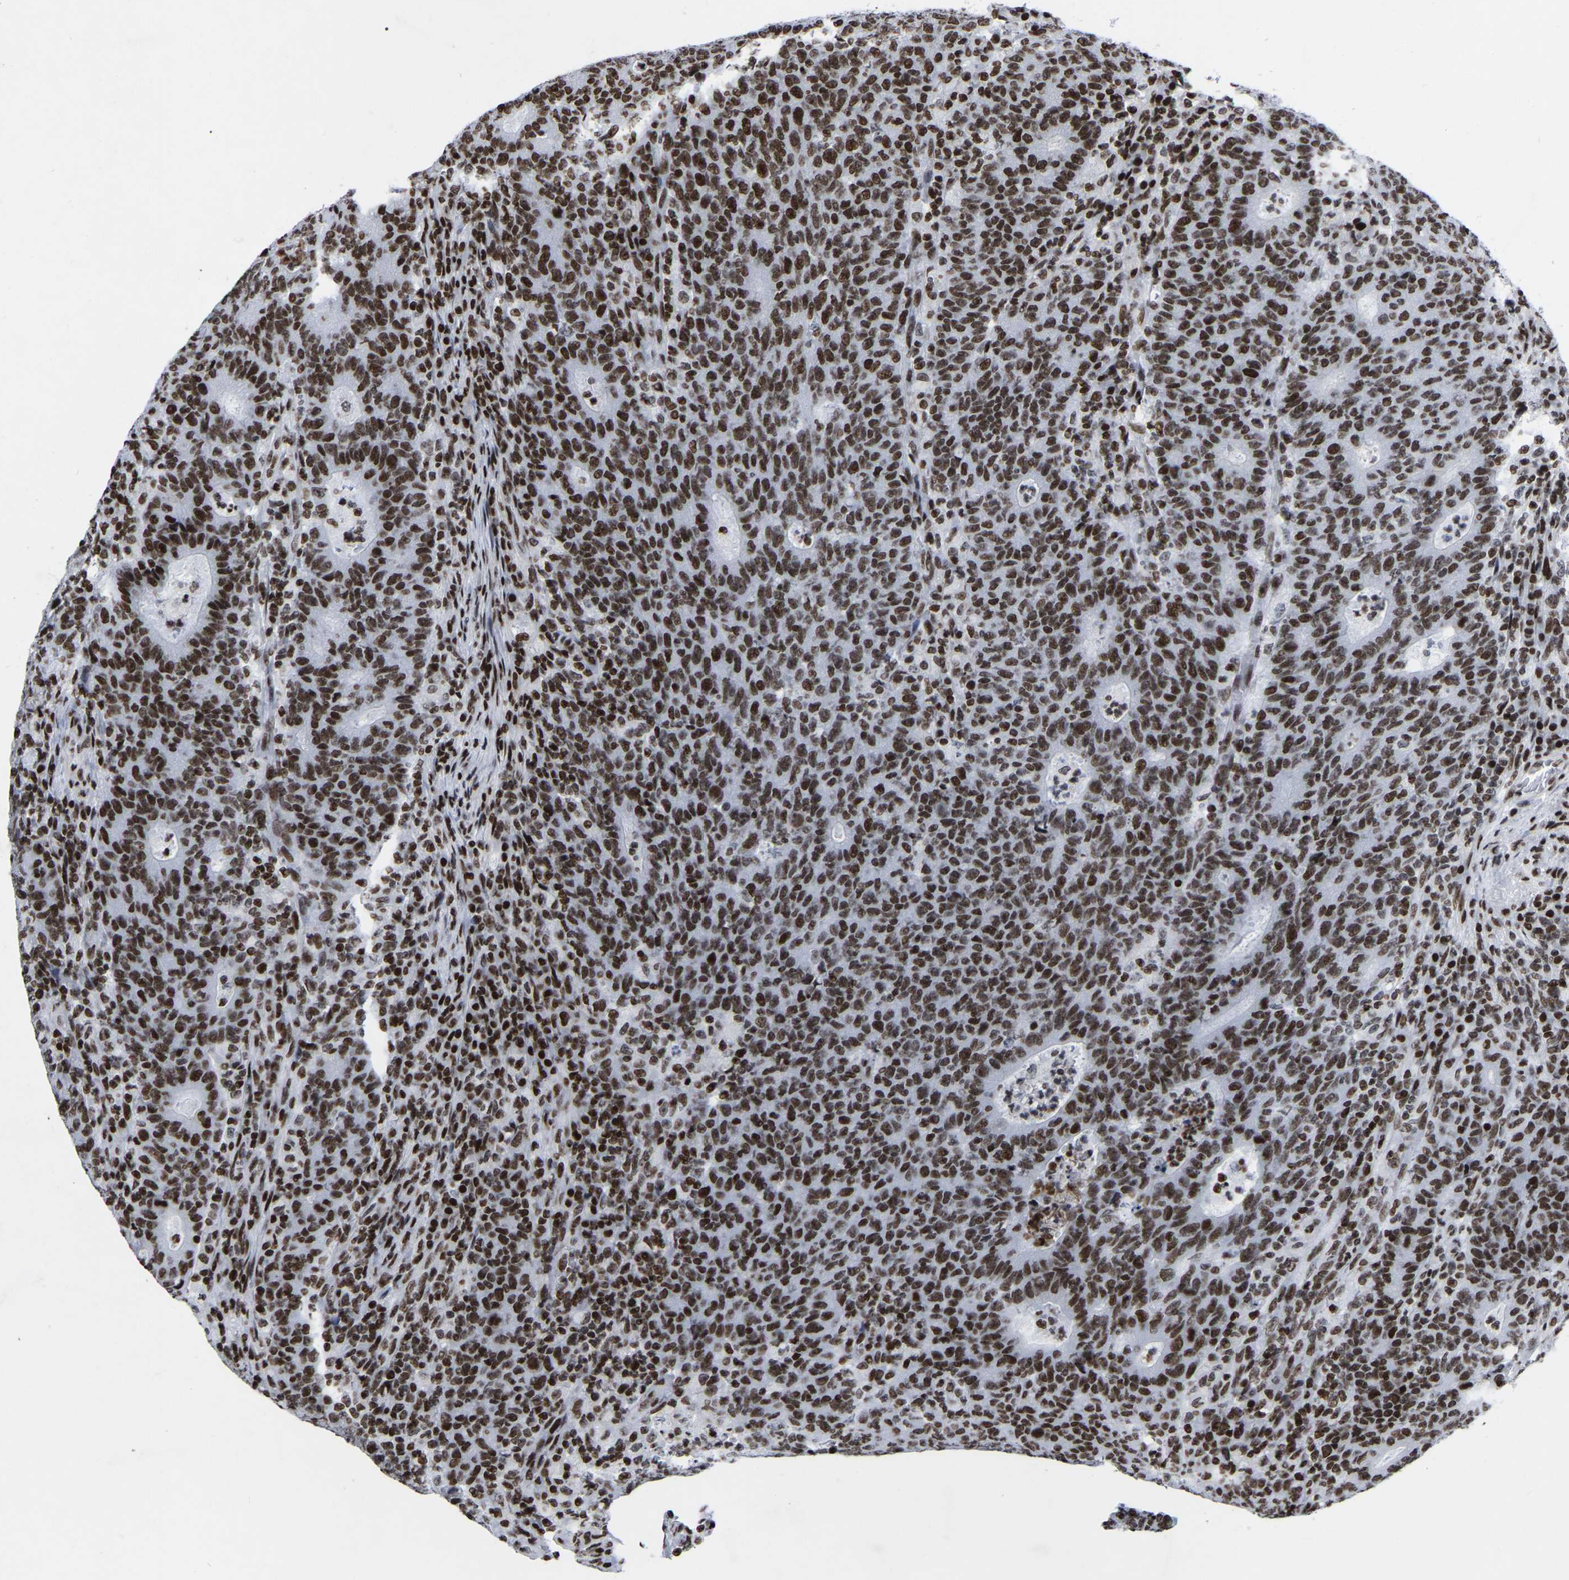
{"staining": {"intensity": "moderate", "quantity": ">75%", "location": "nuclear"}, "tissue": "colorectal cancer", "cell_type": "Tumor cells", "image_type": "cancer", "snomed": [{"axis": "morphology", "description": "Adenocarcinoma, NOS"}, {"axis": "topography", "description": "Colon"}], "caption": "IHC of human colorectal cancer shows medium levels of moderate nuclear staining in approximately >75% of tumor cells.", "gene": "PRCC", "patient": {"sex": "female", "age": 75}}